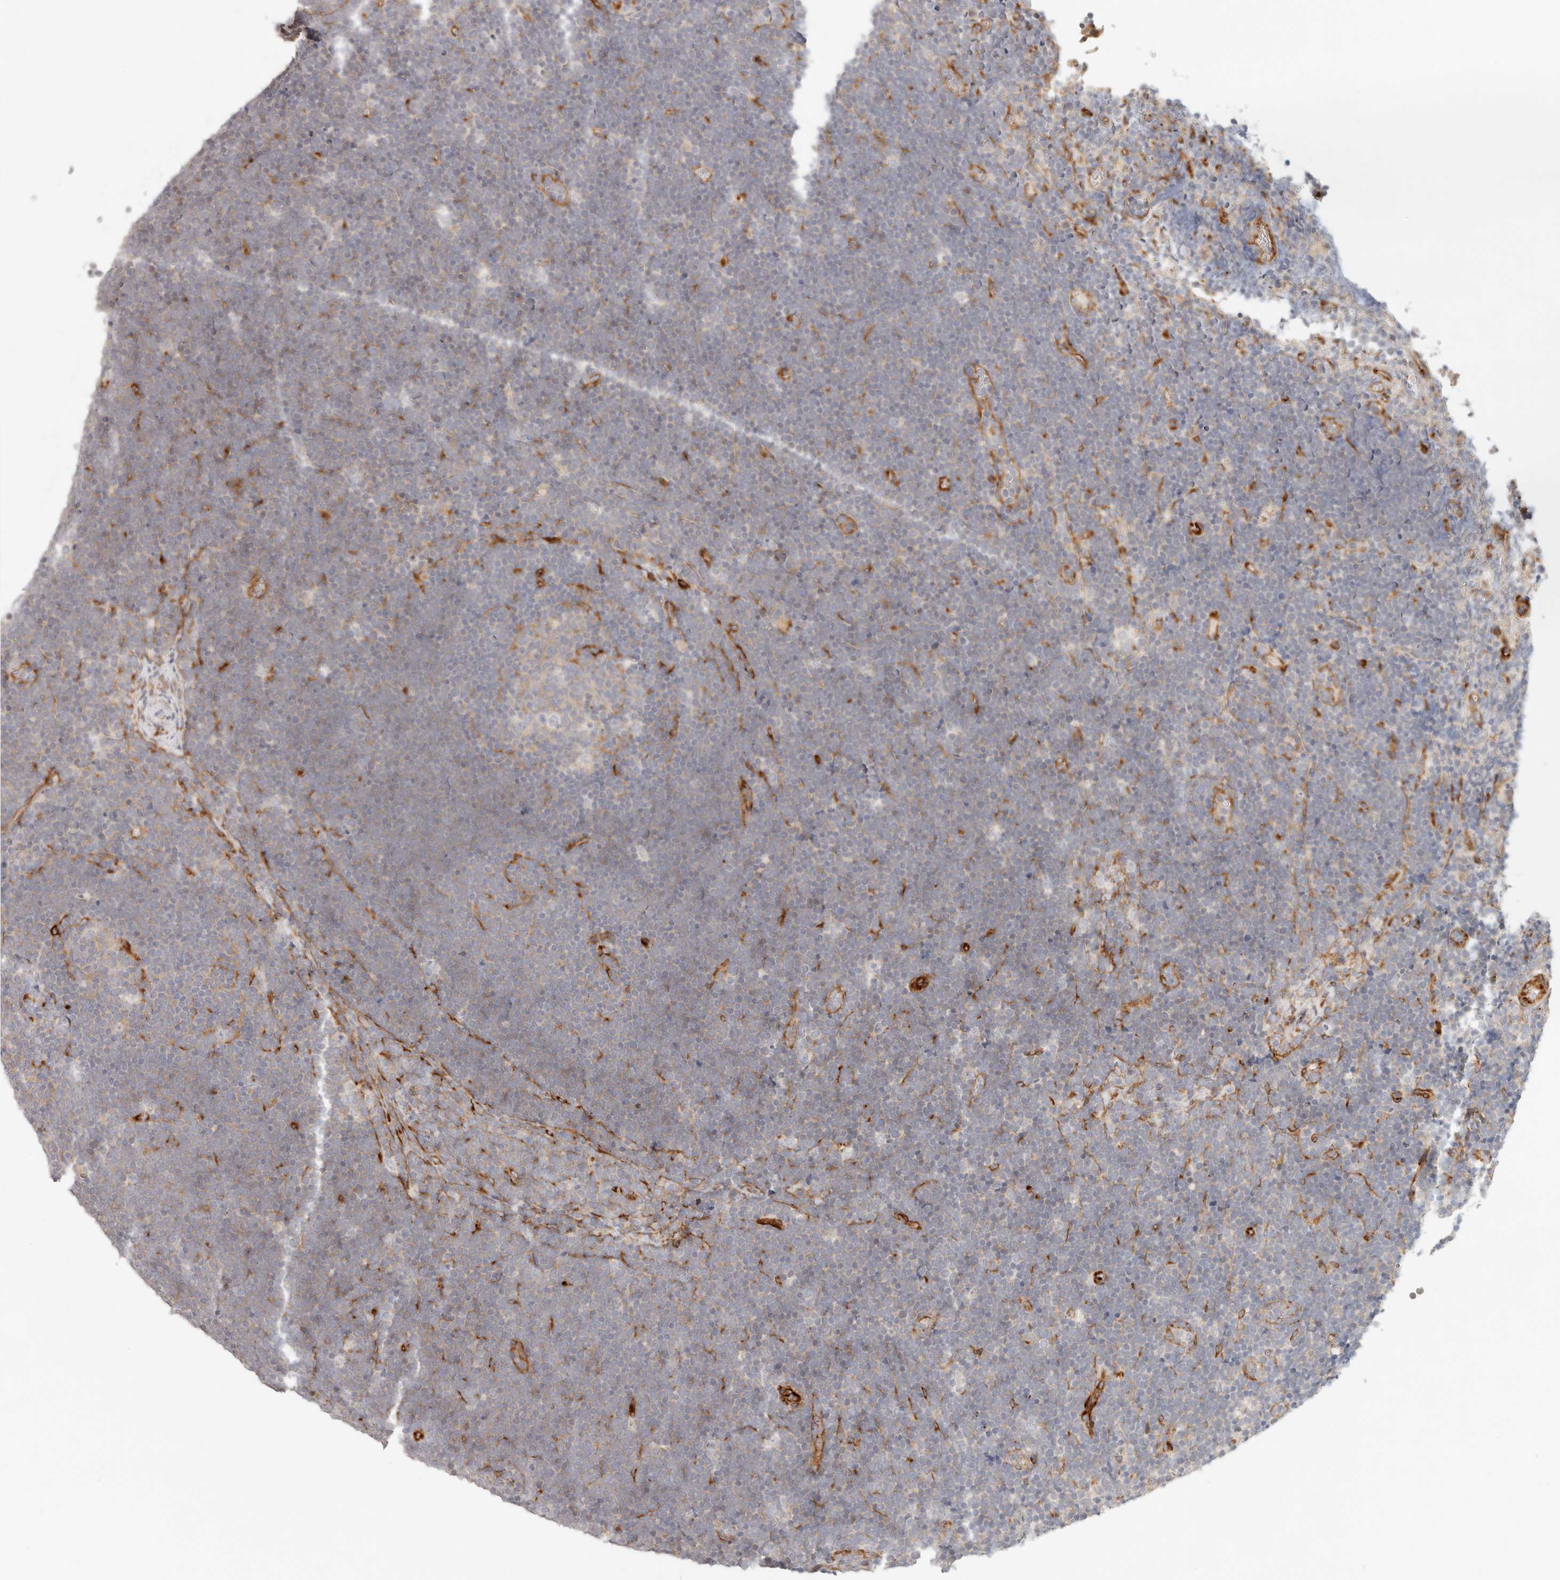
{"staining": {"intensity": "negative", "quantity": "none", "location": "none"}, "tissue": "lymphoma", "cell_type": "Tumor cells", "image_type": "cancer", "snomed": [{"axis": "morphology", "description": "Malignant lymphoma, non-Hodgkin's type, High grade"}, {"axis": "topography", "description": "Lymph node"}], "caption": "Tumor cells show no significant protein positivity in high-grade malignant lymphoma, non-Hodgkin's type.", "gene": "SASS6", "patient": {"sex": "male", "age": 13}}